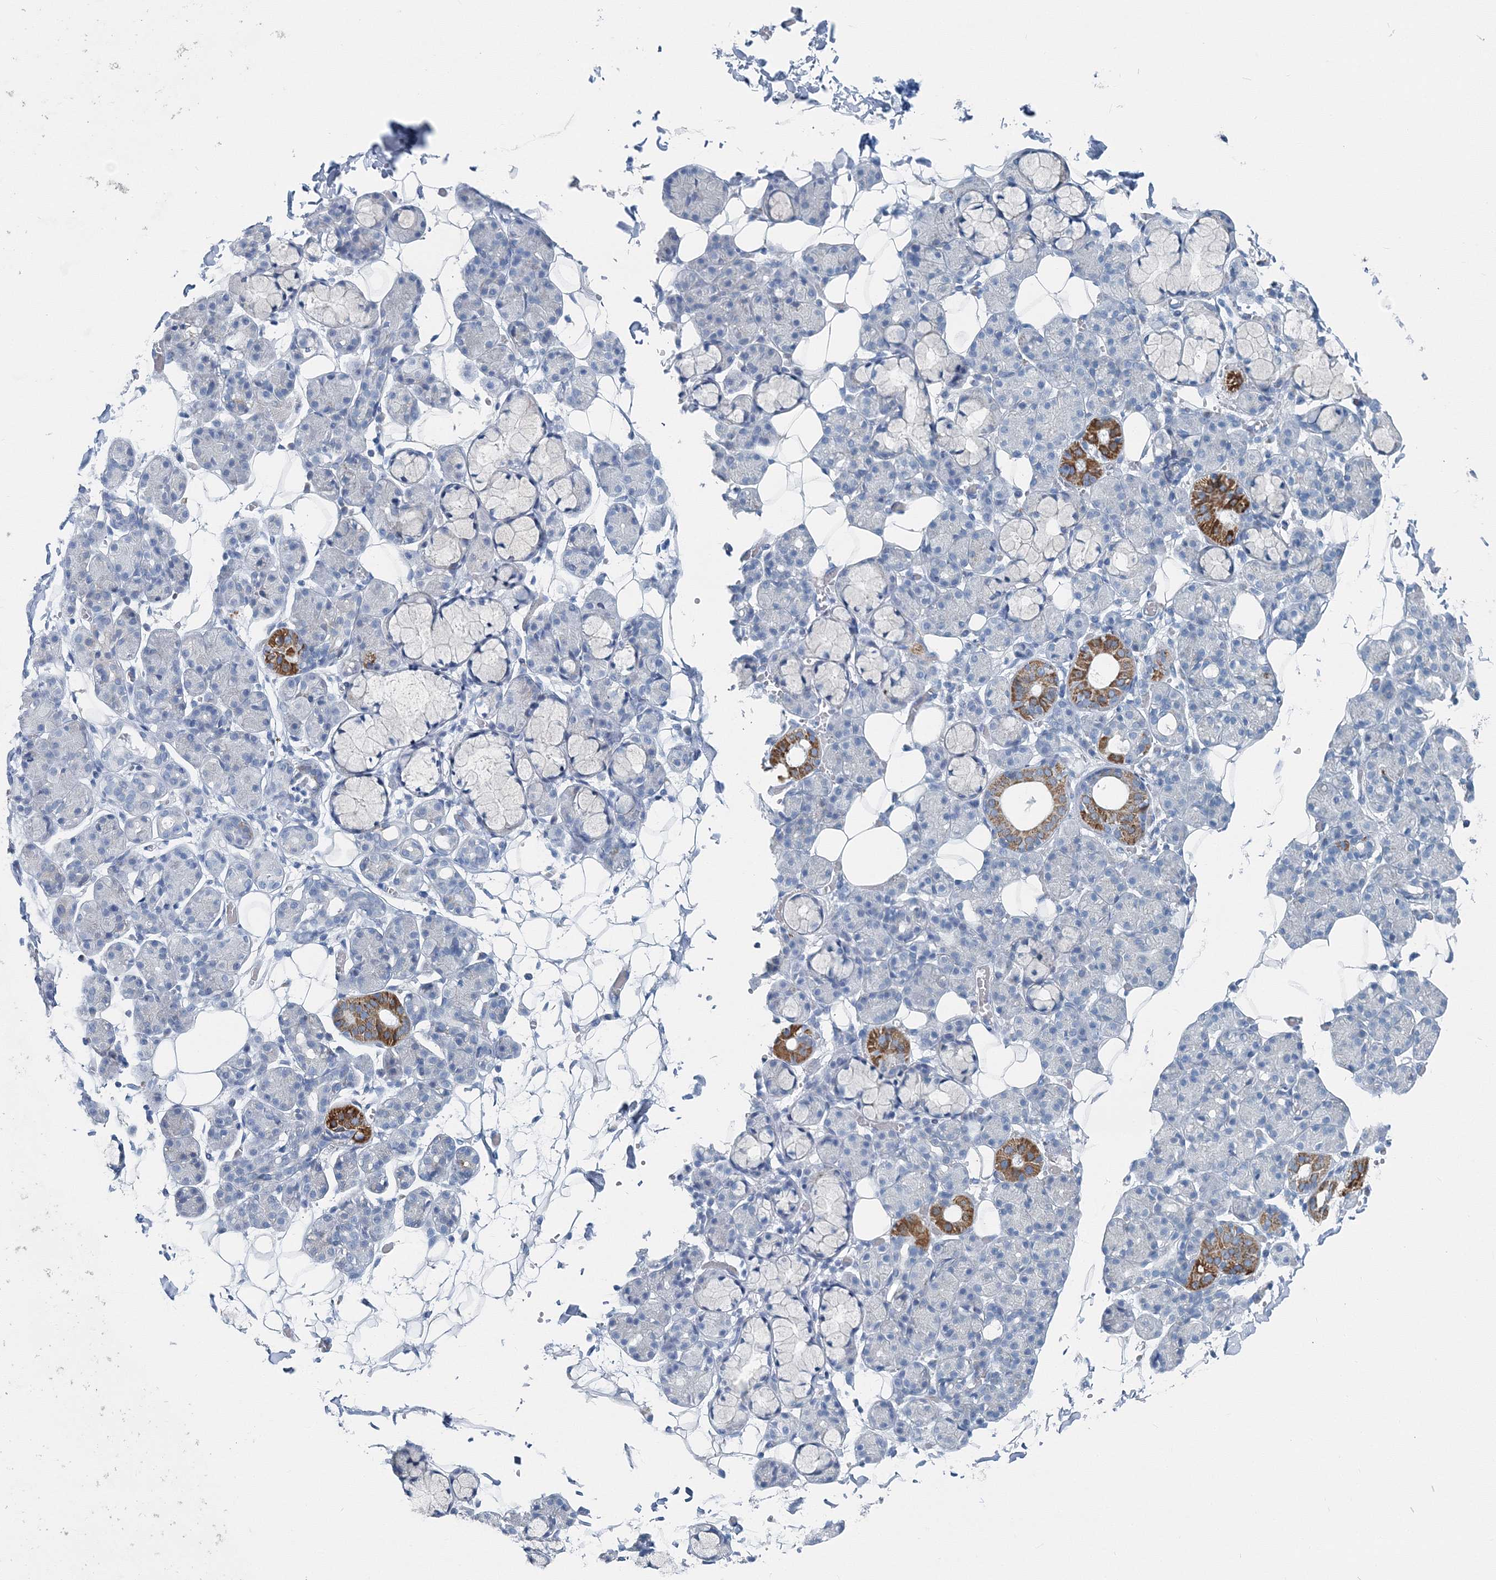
{"staining": {"intensity": "strong", "quantity": "<25%", "location": "cytoplasmic/membranous"}, "tissue": "salivary gland", "cell_type": "Glandular cells", "image_type": "normal", "snomed": [{"axis": "morphology", "description": "Normal tissue, NOS"}, {"axis": "topography", "description": "Salivary gland"}], "caption": "IHC staining of benign salivary gland, which reveals medium levels of strong cytoplasmic/membranous positivity in approximately <25% of glandular cells indicating strong cytoplasmic/membranous protein expression. The staining was performed using DAB (3,3'-diaminobenzidine) (brown) for protein detection and nuclei were counterstained in hematoxylin (blue).", "gene": "GABARAPL2", "patient": {"sex": "male", "age": 63}}